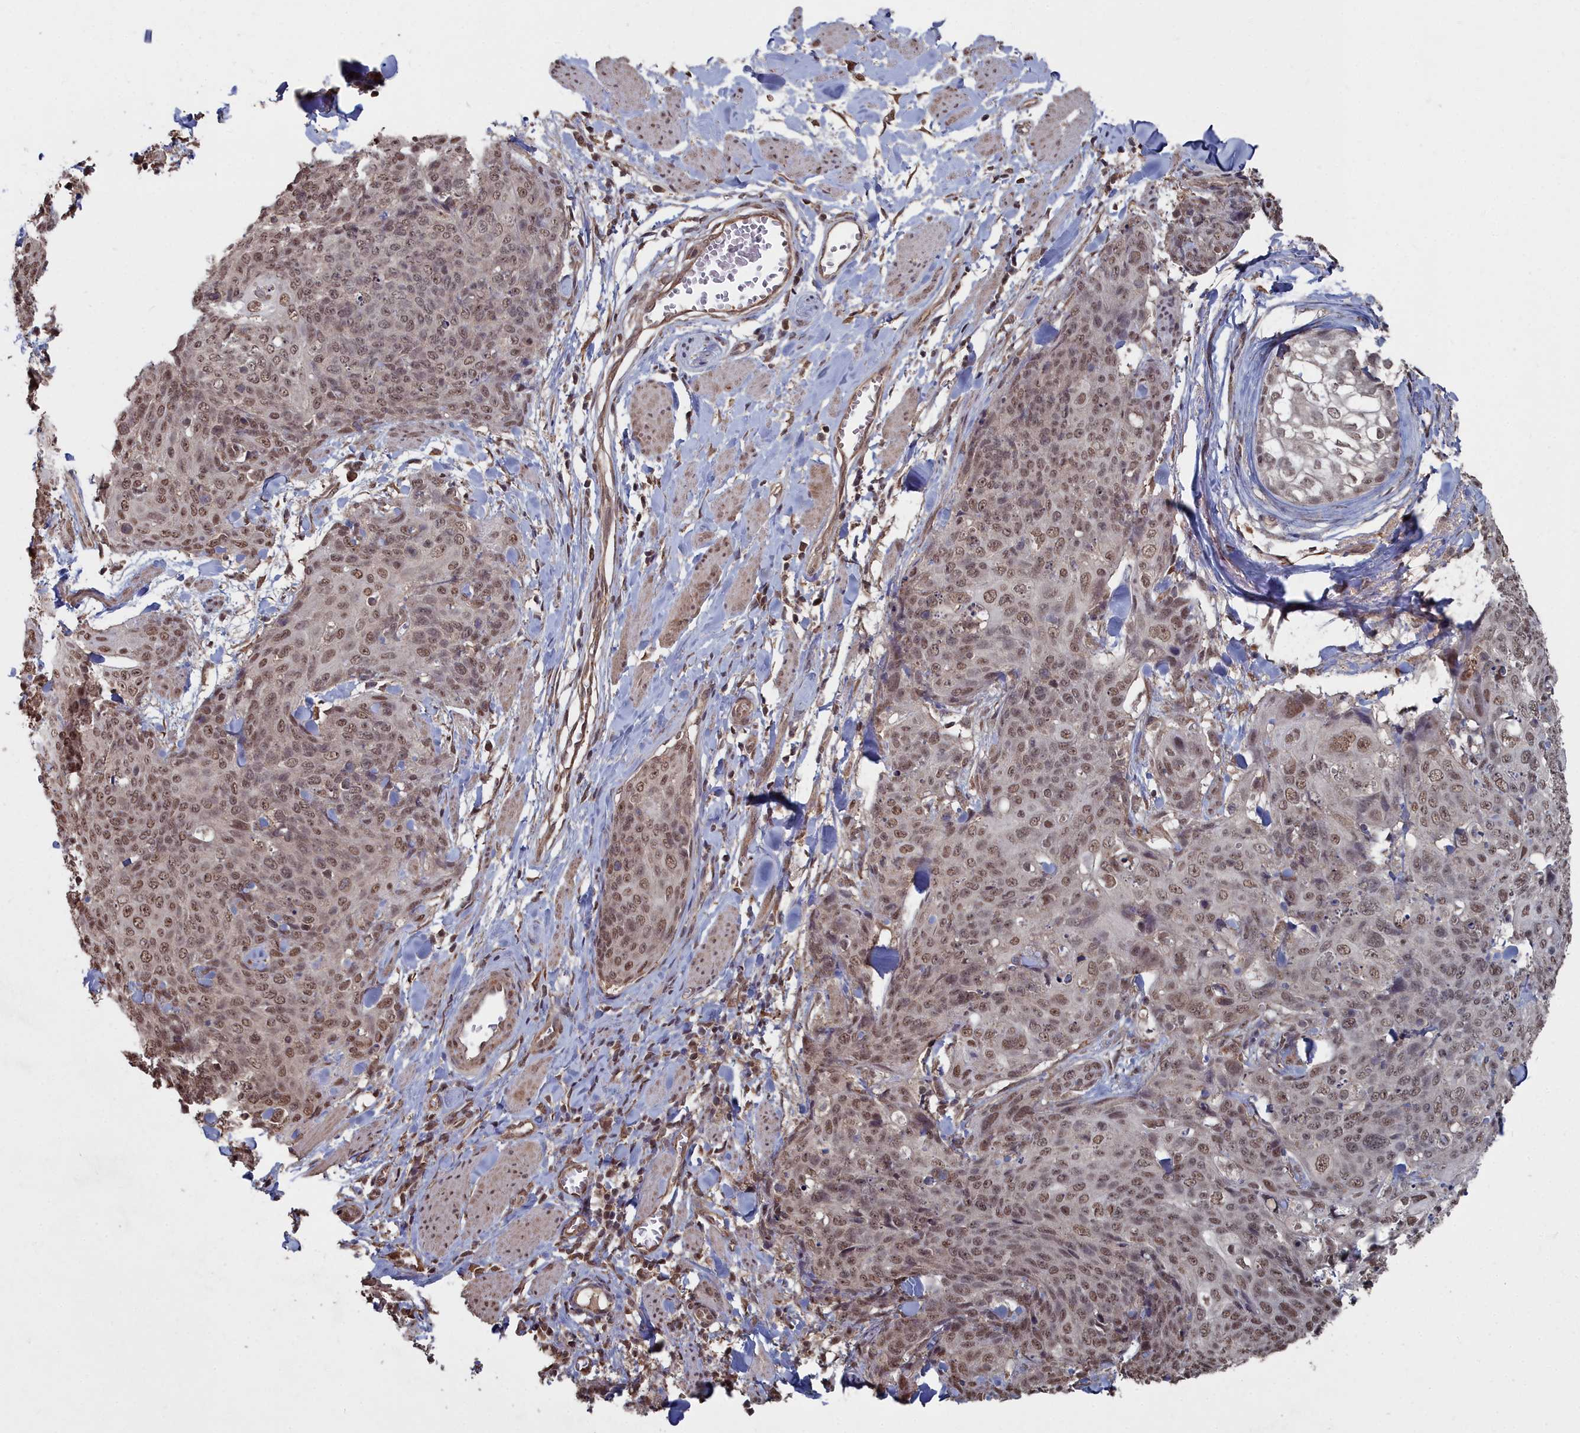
{"staining": {"intensity": "moderate", "quantity": ">75%", "location": "nuclear"}, "tissue": "skin cancer", "cell_type": "Tumor cells", "image_type": "cancer", "snomed": [{"axis": "morphology", "description": "Squamous cell carcinoma, NOS"}, {"axis": "topography", "description": "Skin"}, {"axis": "topography", "description": "Vulva"}], "caption": "Squamous cell carcinoma (skin) was stained to show a protein in brown. There is medium levels of moderate nuclear expression in approximately >75% of tumor cells.", "gene": "CCNP", "patient": {"sex": "female", "age": 85}}